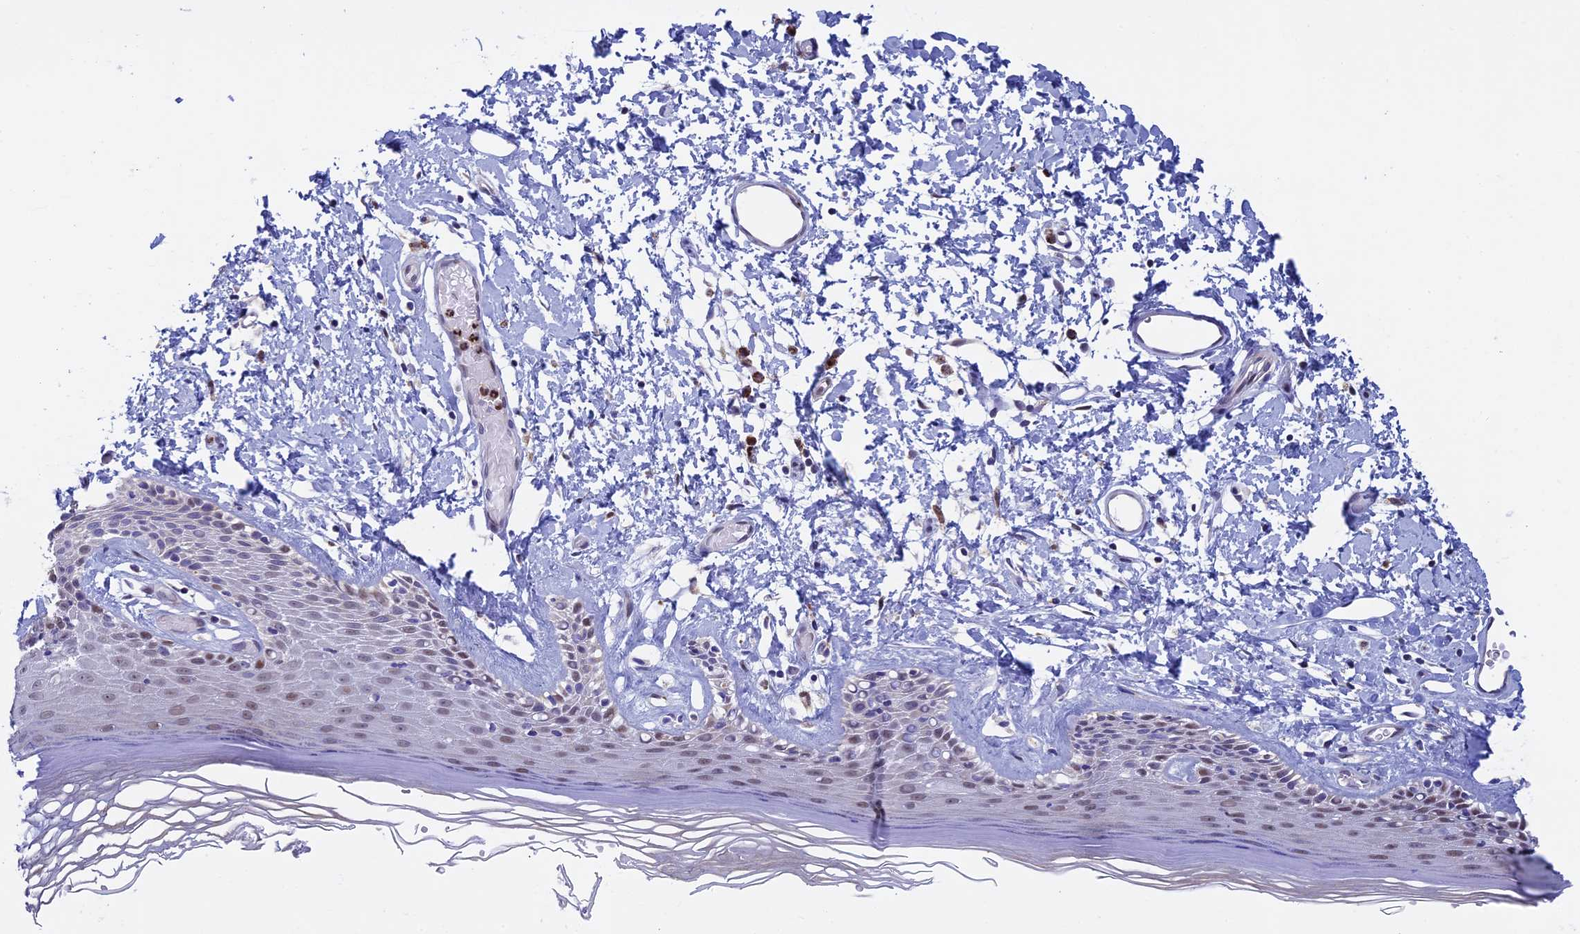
{"staining": {"intensity": "moderate", "quantity": "<25%", "location": "nuclear"}, "tissue": "skin", "cell_type": "Epidermal cells", "image_type": "normal", "snomed": [{"axis": "morphology", "description": "Normal tissue, NOS"}, {"axis": "topography", "description": "Adipose tissue"}, {"axis": "topography", "description": "Vascular tissue"}, {"axis": "topography", "description": "Vulva"}, {"axis": "topography", "description": "Peripheral nerve tissue"}], "caption": "Skin stained with DAB immunohistochemistry shows low levels of moderate nuclear positivity in about <25% of epidermal cells. (DAB IHC, brown staining for protein, blue staining for nuclei).", "gene": "ACSS1", "patient": {"sex": "female", "age": 86}}